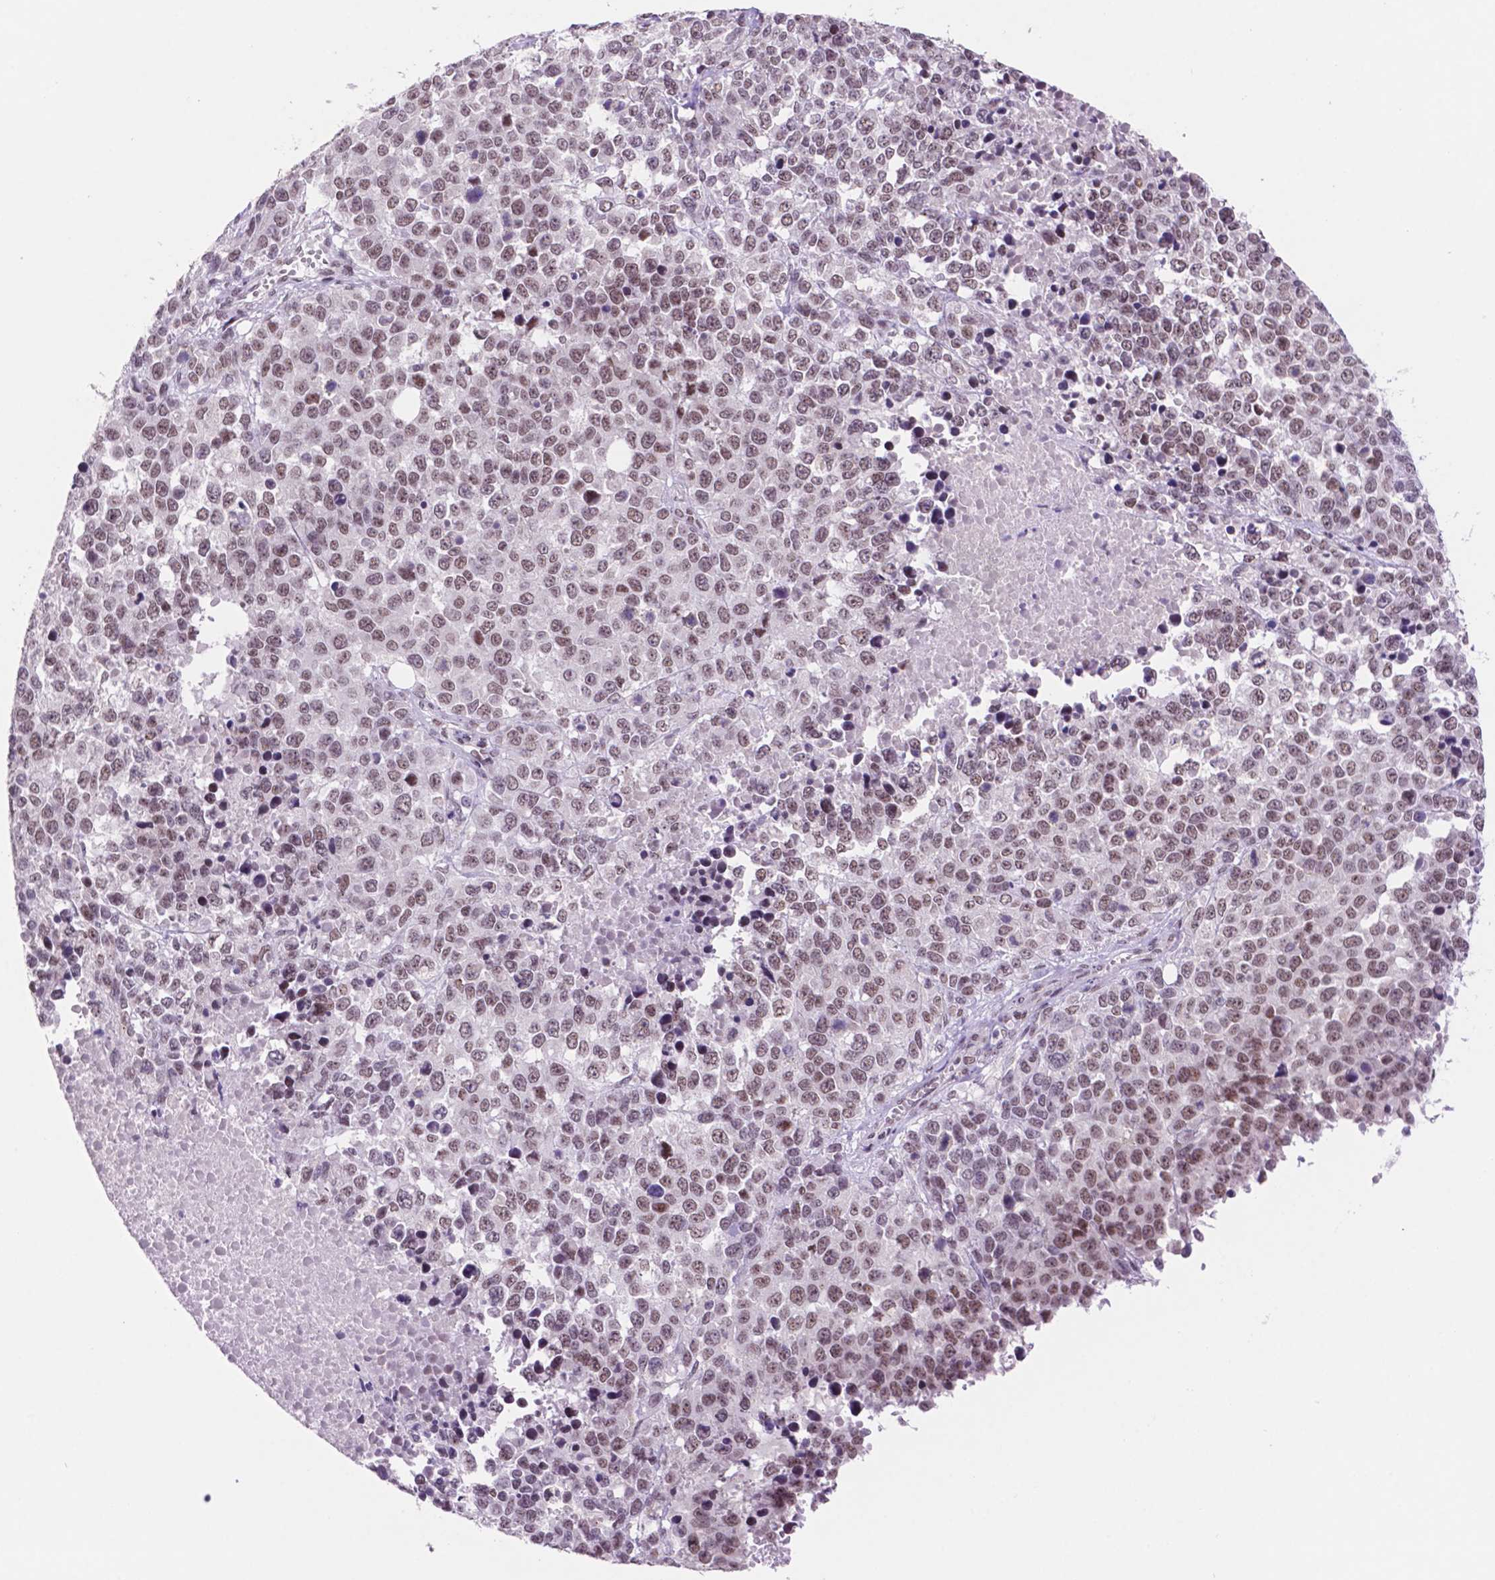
{"staining": {"intensity": "moderate", "quantity": ">75%", "location": "nuclear"}, "tissue": "melanoma", "cell_type": "Tumor cells", "image_type": "cancer", "snomed": [{"axis": "morphology", "description": "Malignant melanoma, Metastatic site"}, {"axis": "topography", "description": "Skin"}], "caption": "The immunohistochemical stain shows moderate nuclear staining in tumor cells of melanoma tissue.", "gene": "NCOR1", "patient": {"sex": "male", "age": 84}}